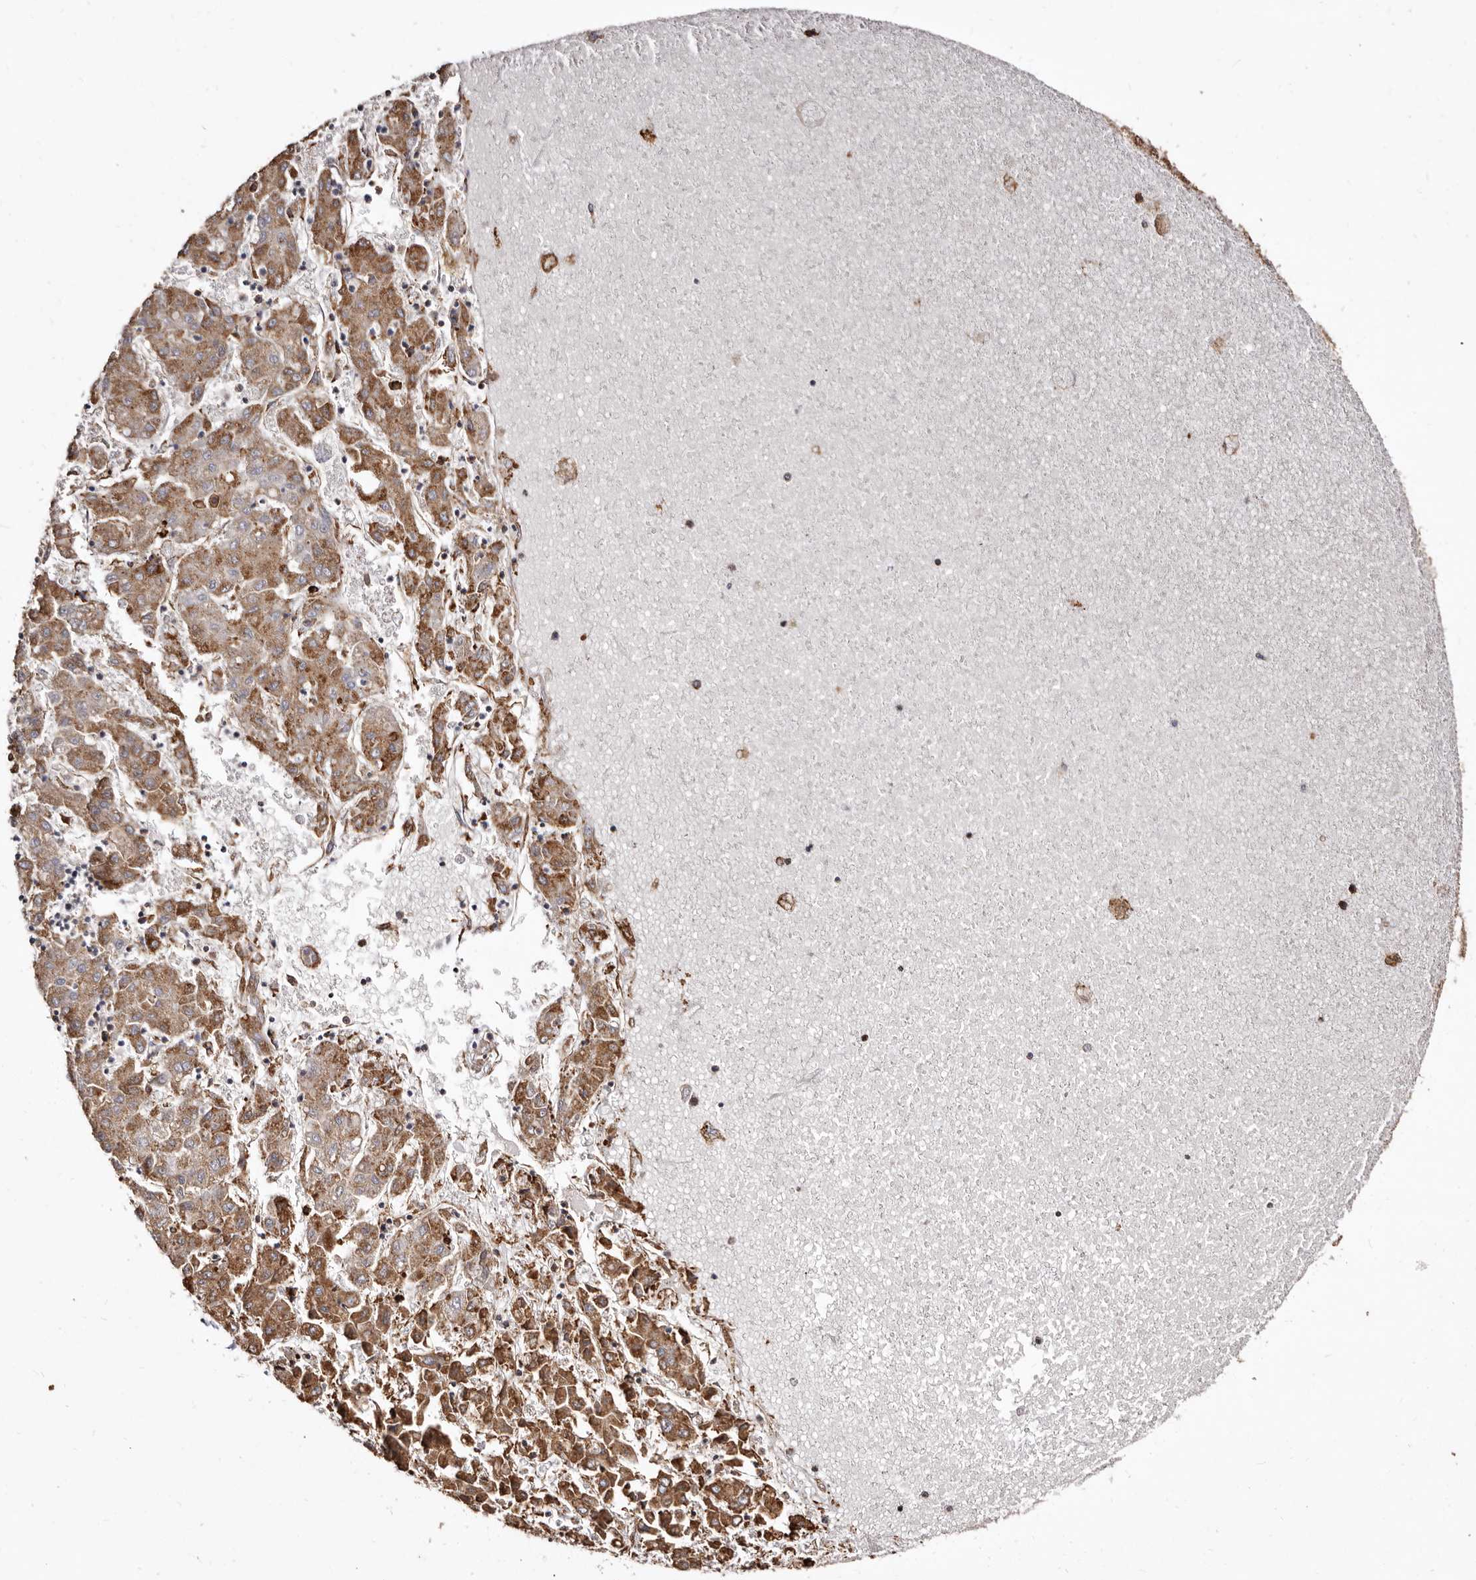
{"staining": {"intensity": "moderate", "quantity": ">75%", "location": "cytoplasmic/membranous"}, "tissue": "liver cancer", "cell_type": "Tumor cells", "image_type": "cancer", "snomed": [{"axis": "morphology", "description": "Carcinoma, Hepatocellular, NOS"}, {"axis": "topography", "description": "Liver"}], "caption": "Immunohistochemistry histopathology image of neoplastic tissue: liver cancer (hepatocellular carcinoma) stained using immunohistochemistry demonstrates medium levels of moderate protein expression localized specifically in the cytoplasmic/membranous of tumor cells, appearing as a cytoplasmic/membranous brown color.", "gene": "ACBD6", "patient": {"sex": "male", "age": 72}}